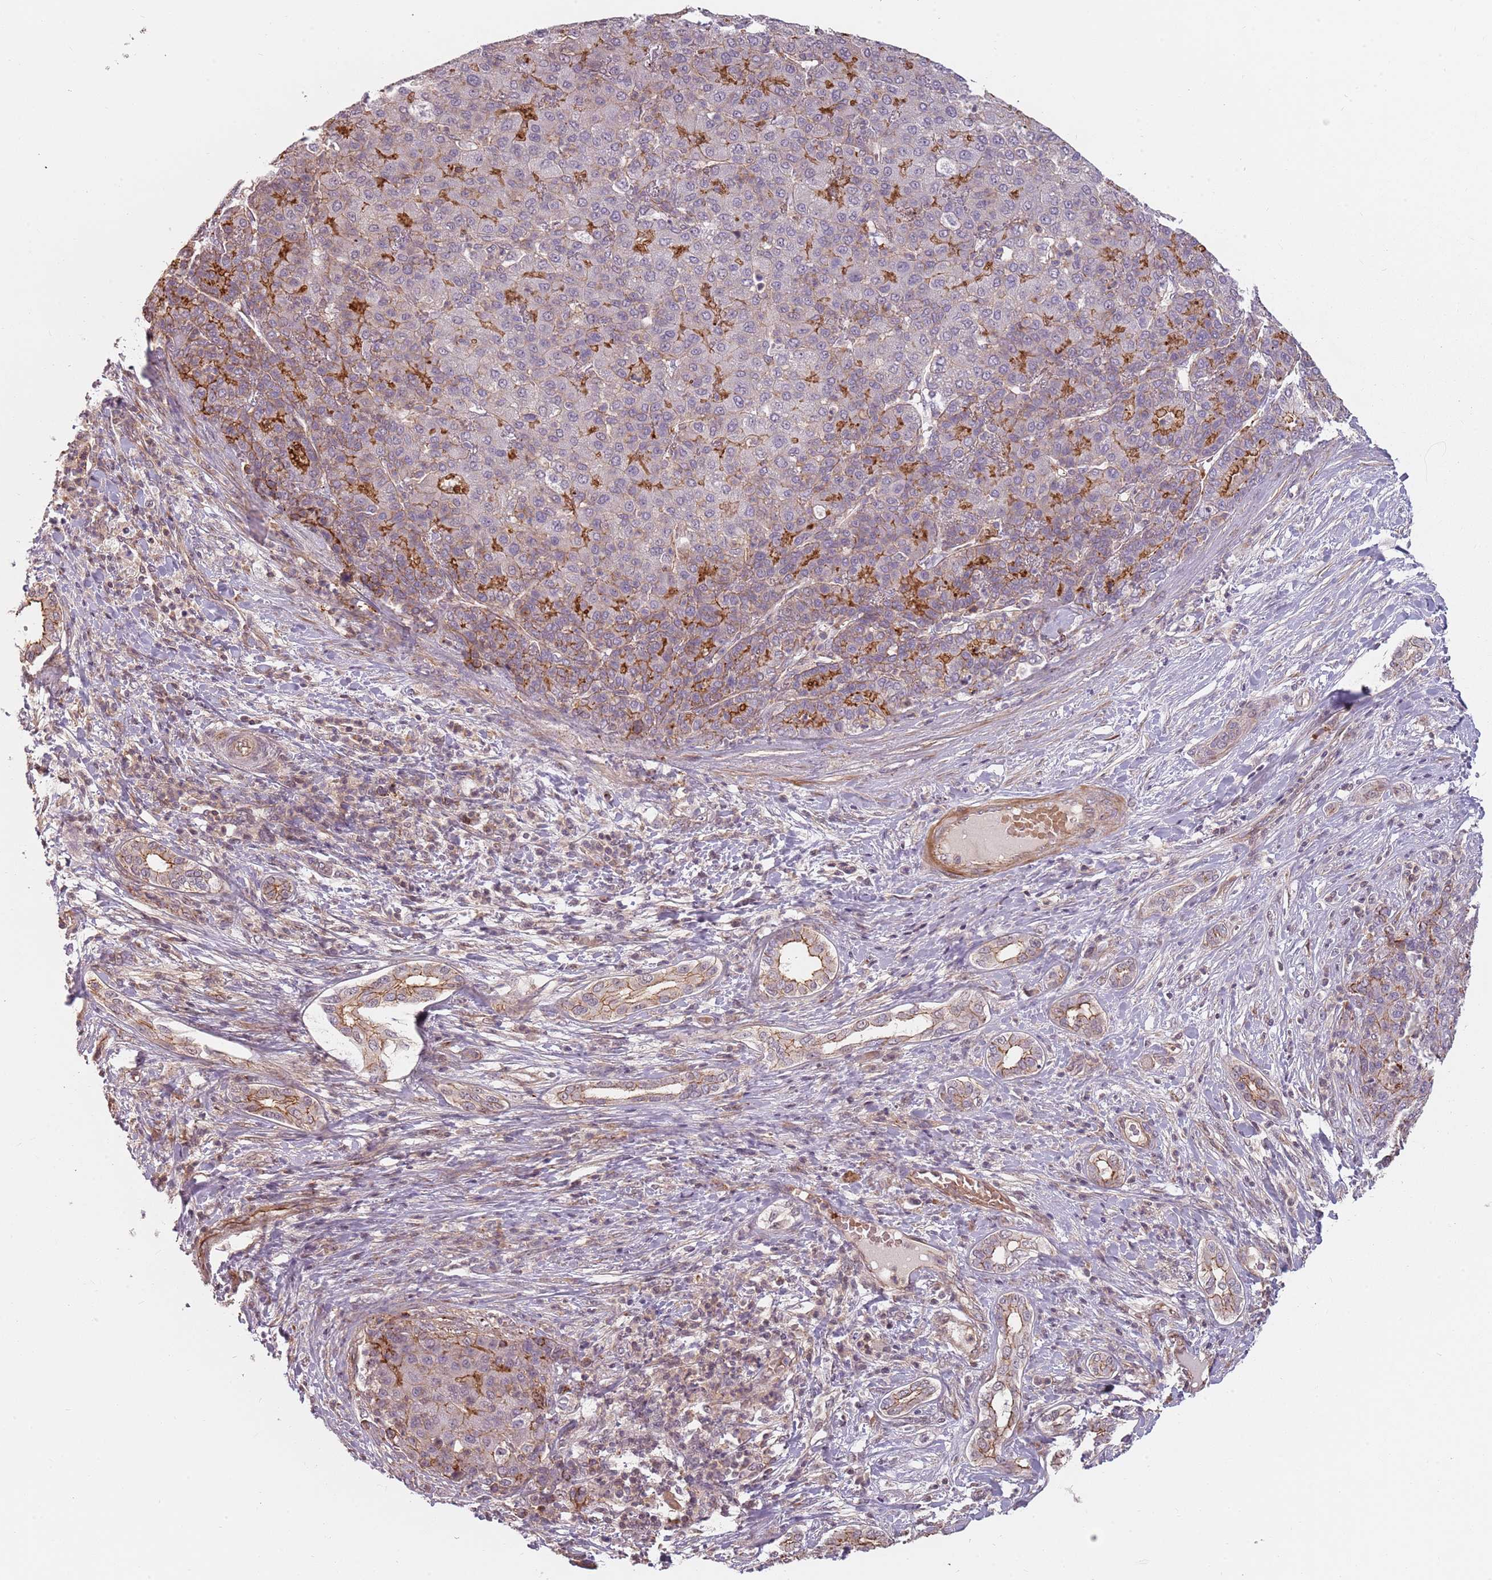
{"staining": {"intensity": "moderate", "quantity": "25%-75%", "location": "cytoplasmic/membranous"}, "tissue": "liver cancer", "cell_type": "Tumor cells", "image_type": "cancer", "snomed": [{"axis": "morphology", "description": "Carcinoma, Hepatocellular, NOS"}, {"axis": "topography", "description": "Liver"}], "caption": "Moderate cytoplasmic/membranous protein staining is identified in approximately 25%-75% of tumor cells in hepatocellular carcinoma (liver). (brown staining indicates protein expression, while blue staining denotes nuclei).", "gene": "PPP1R14C", "patient": {"sex": "male", "age": 65}}